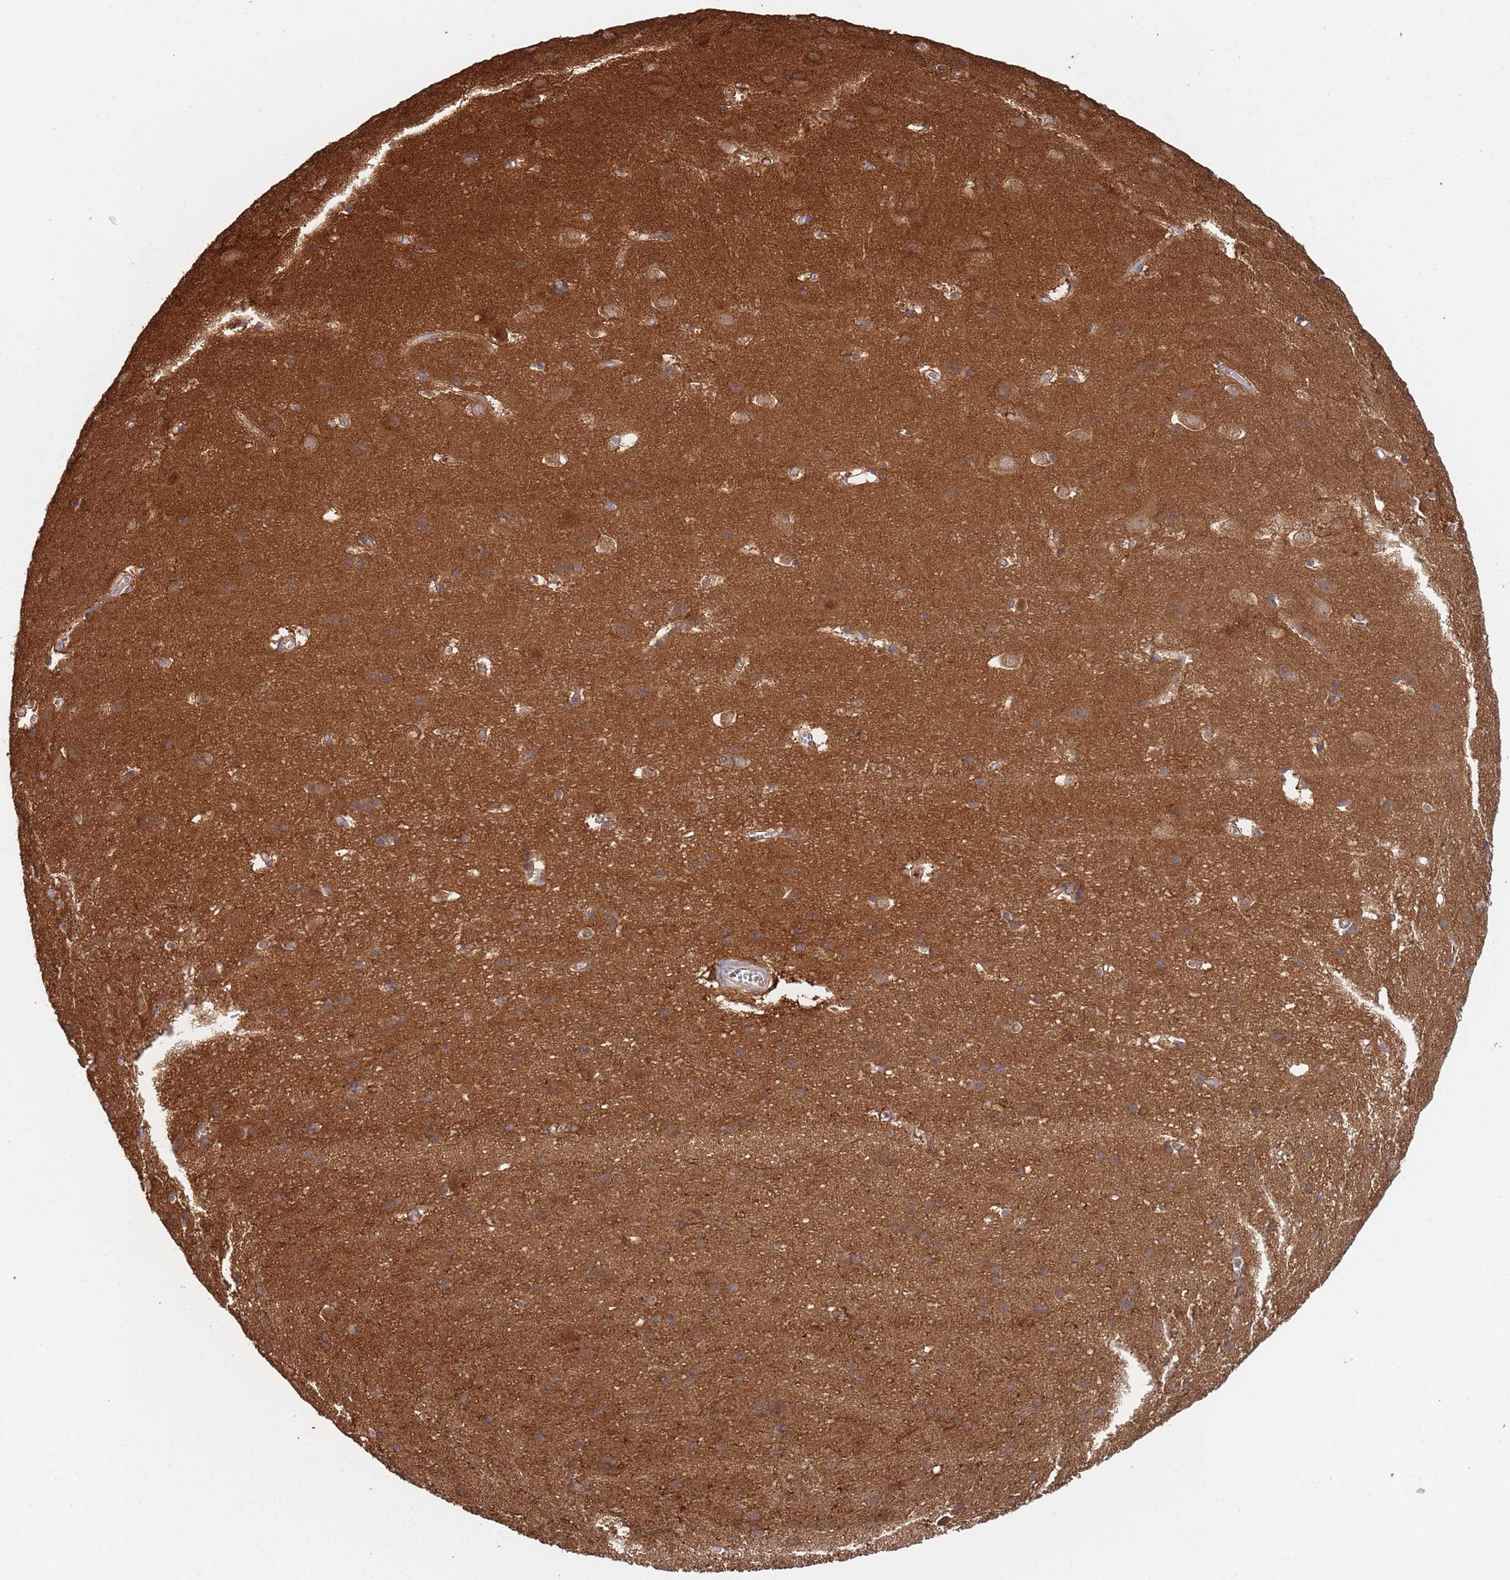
{"staining": {"intensity": "negative", "quantity": "none", "location": "none"}, "tissue": "cerebral cortex", "cell_type": "Endothelial cells", "image_type": "normal", "snomed": [{"axis": "morphology", "description": "Normal tissue, NOS"}, {"axis": "topography", "description": "Cerebral cortex"}], "caption": "High power microscopy micrograph of an immunohistochemistry (IHC) micrograph of unremarkable cerebral cortex, revealing no significant expression in endothelial cells.", "gene": "GDI1", "patient": {"sex": "male", "age": 54}}